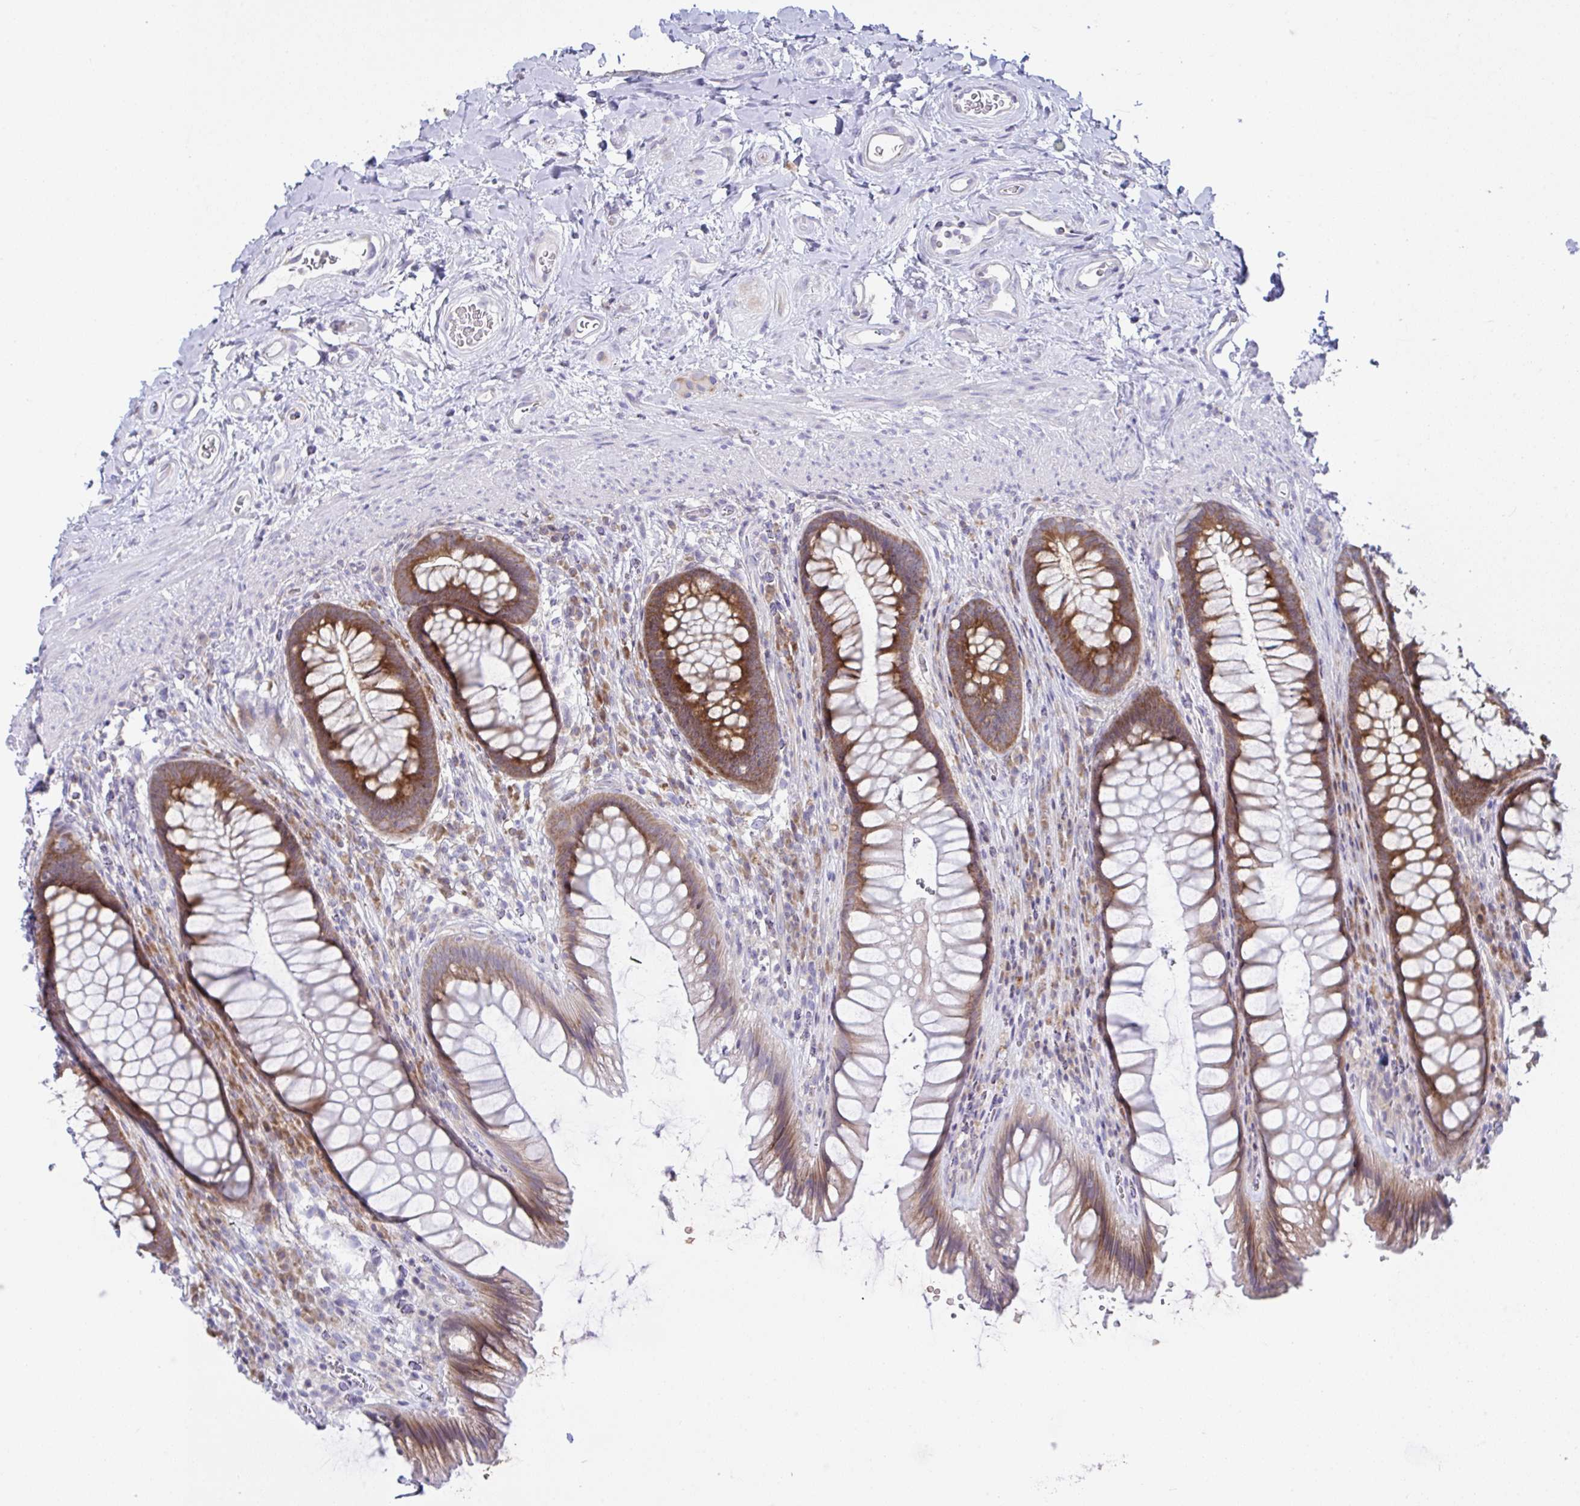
{"staining": {"intensity": "strong", "quantity": ">75%", "location": "cytoplasmic/membranous"}, "tissue": "rectum", "cell_type": "Glandular cells", "image_type": "normal", "snomed": [{"axis": "morphology", "description": "Normal tissue, NOS"}, {"axis": "topography", "description": "Rectum"}], "caption": "Human rectum stained with a protein marker shows strong staining in glandular cells.", "gene": "FAU", "patient": {"sex": "male", "age": 53}}